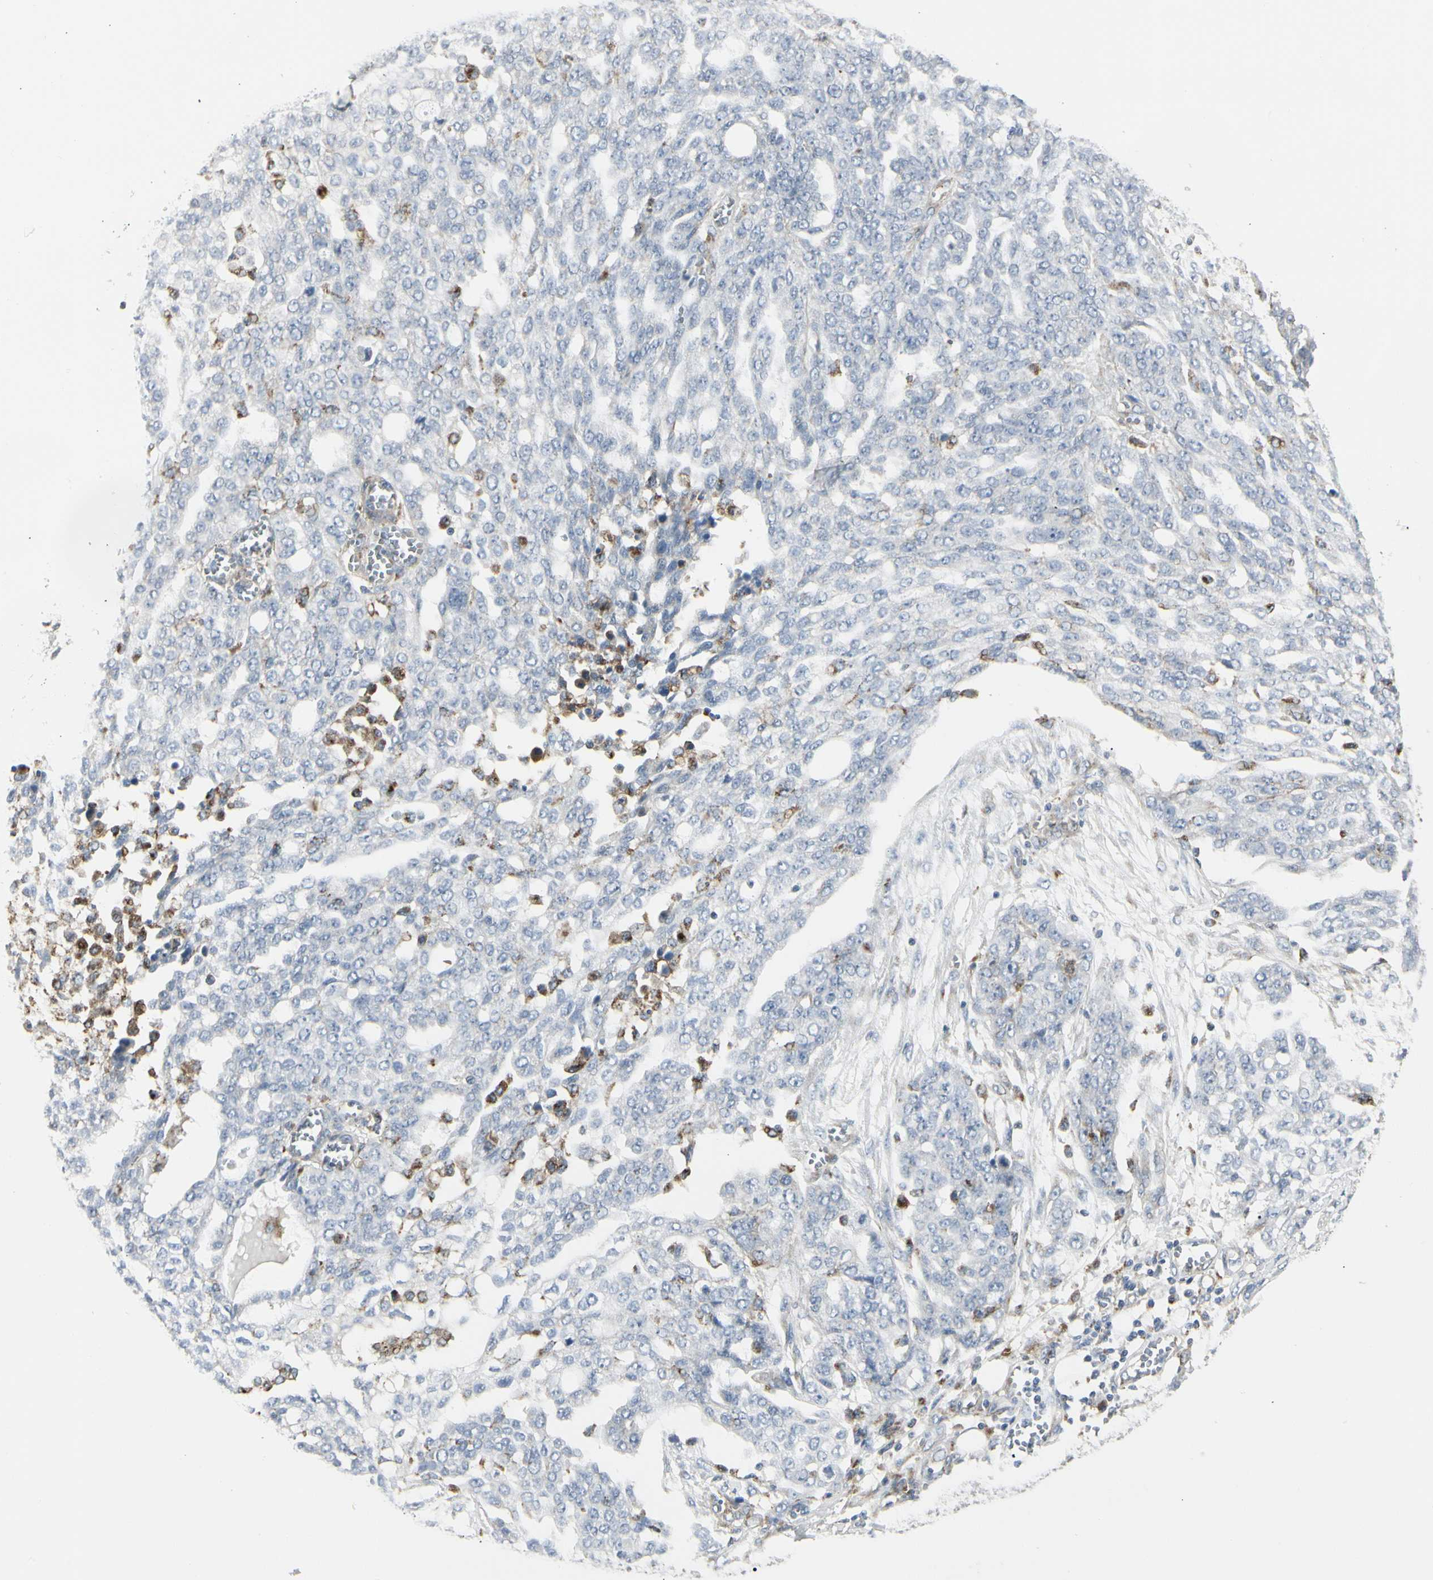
{"staining": {"intensity": "negative", "quantity": "none", "location": "none"}, "tissue": "ovarian cancer", "cell_type": "Tumor cells", "image_type": "cancer", "snomed": [{"axis": "morphology", "description": "Cystadenocarcinoma, serous, NOS"}, {"axis": "topography", "description": "Soft tissue"}, {"axis": "topography", "description": "Ovary"}], "caption": "High magnification brightfield microscopy of ovarian cancer (serous cystadenocarcinoma) stained with DAB (brown) and counterstained with hematoxylin (blue): tumor cells show no significant staining.", "gene": "ATP6V1B2", "patient": {"sex": "female", "age": 57}}